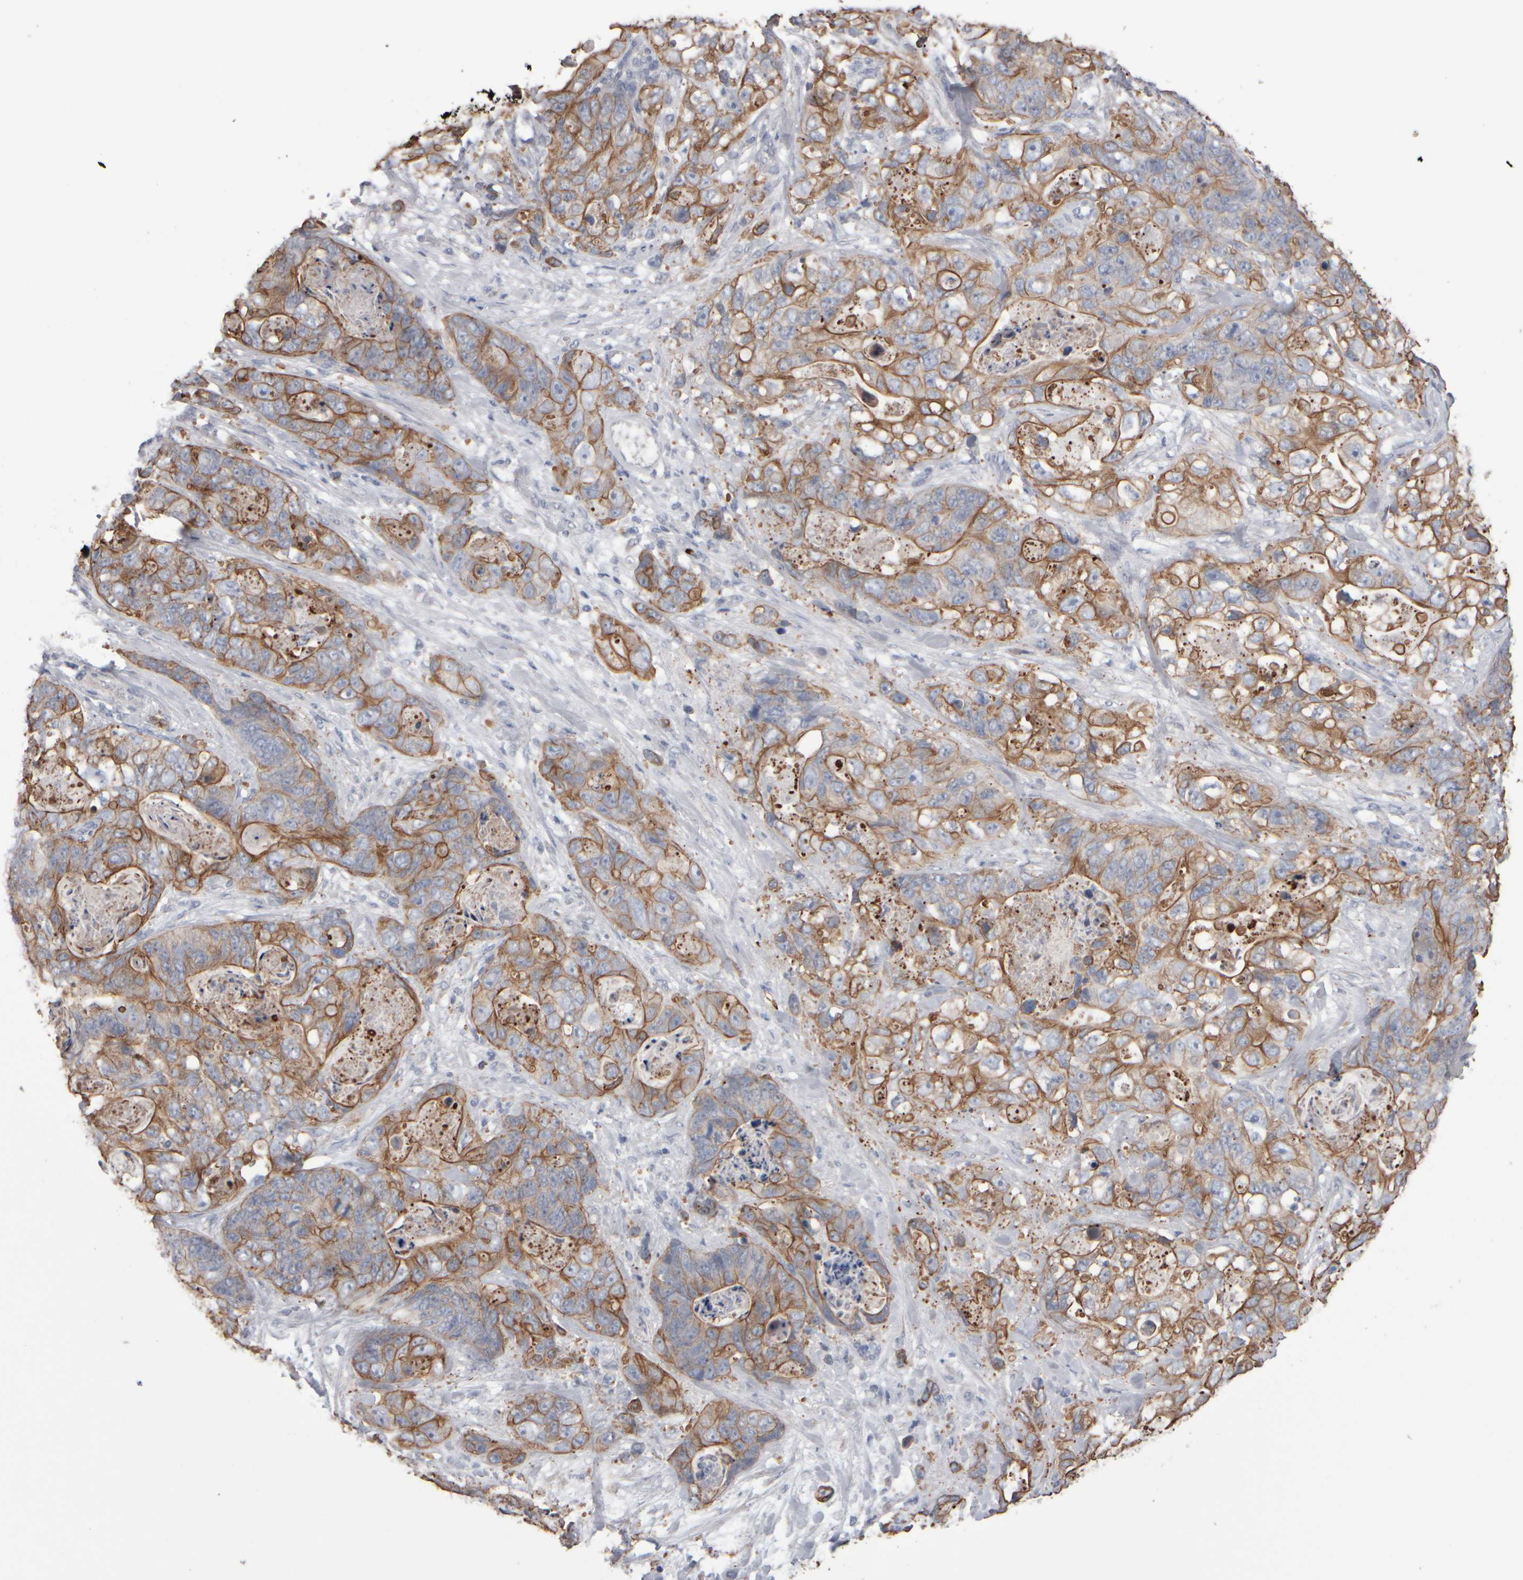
{"staining": {"intensity": "moderate", "quantity": ">75%", "location": "cytoplasmic/membranous"}, "tissue": "stomach cancer", "cell_type": "Tumor cells", "image_type": "cancer", "snomed": [{"axis": "morphology", "description": "Normal tissue, NOS"}, {"axis": "morphology", "description": "Adenocarcinoma, NOS"}, {"axis": "topography", "description": "Stomach"}], "caption": "Protein staining by IHC reveals moderate cytoplasmic/membranous positivity in about >75% of tumor cells in stomach cancer. The staining was performed using DAB (3,3'-diaminobenzidine), with brown indicating positive protein expression. Nuclei are stained blue with hematoxylin.", "gene": "EPHX2", "patient": {"sex": "female", "age": 89}}